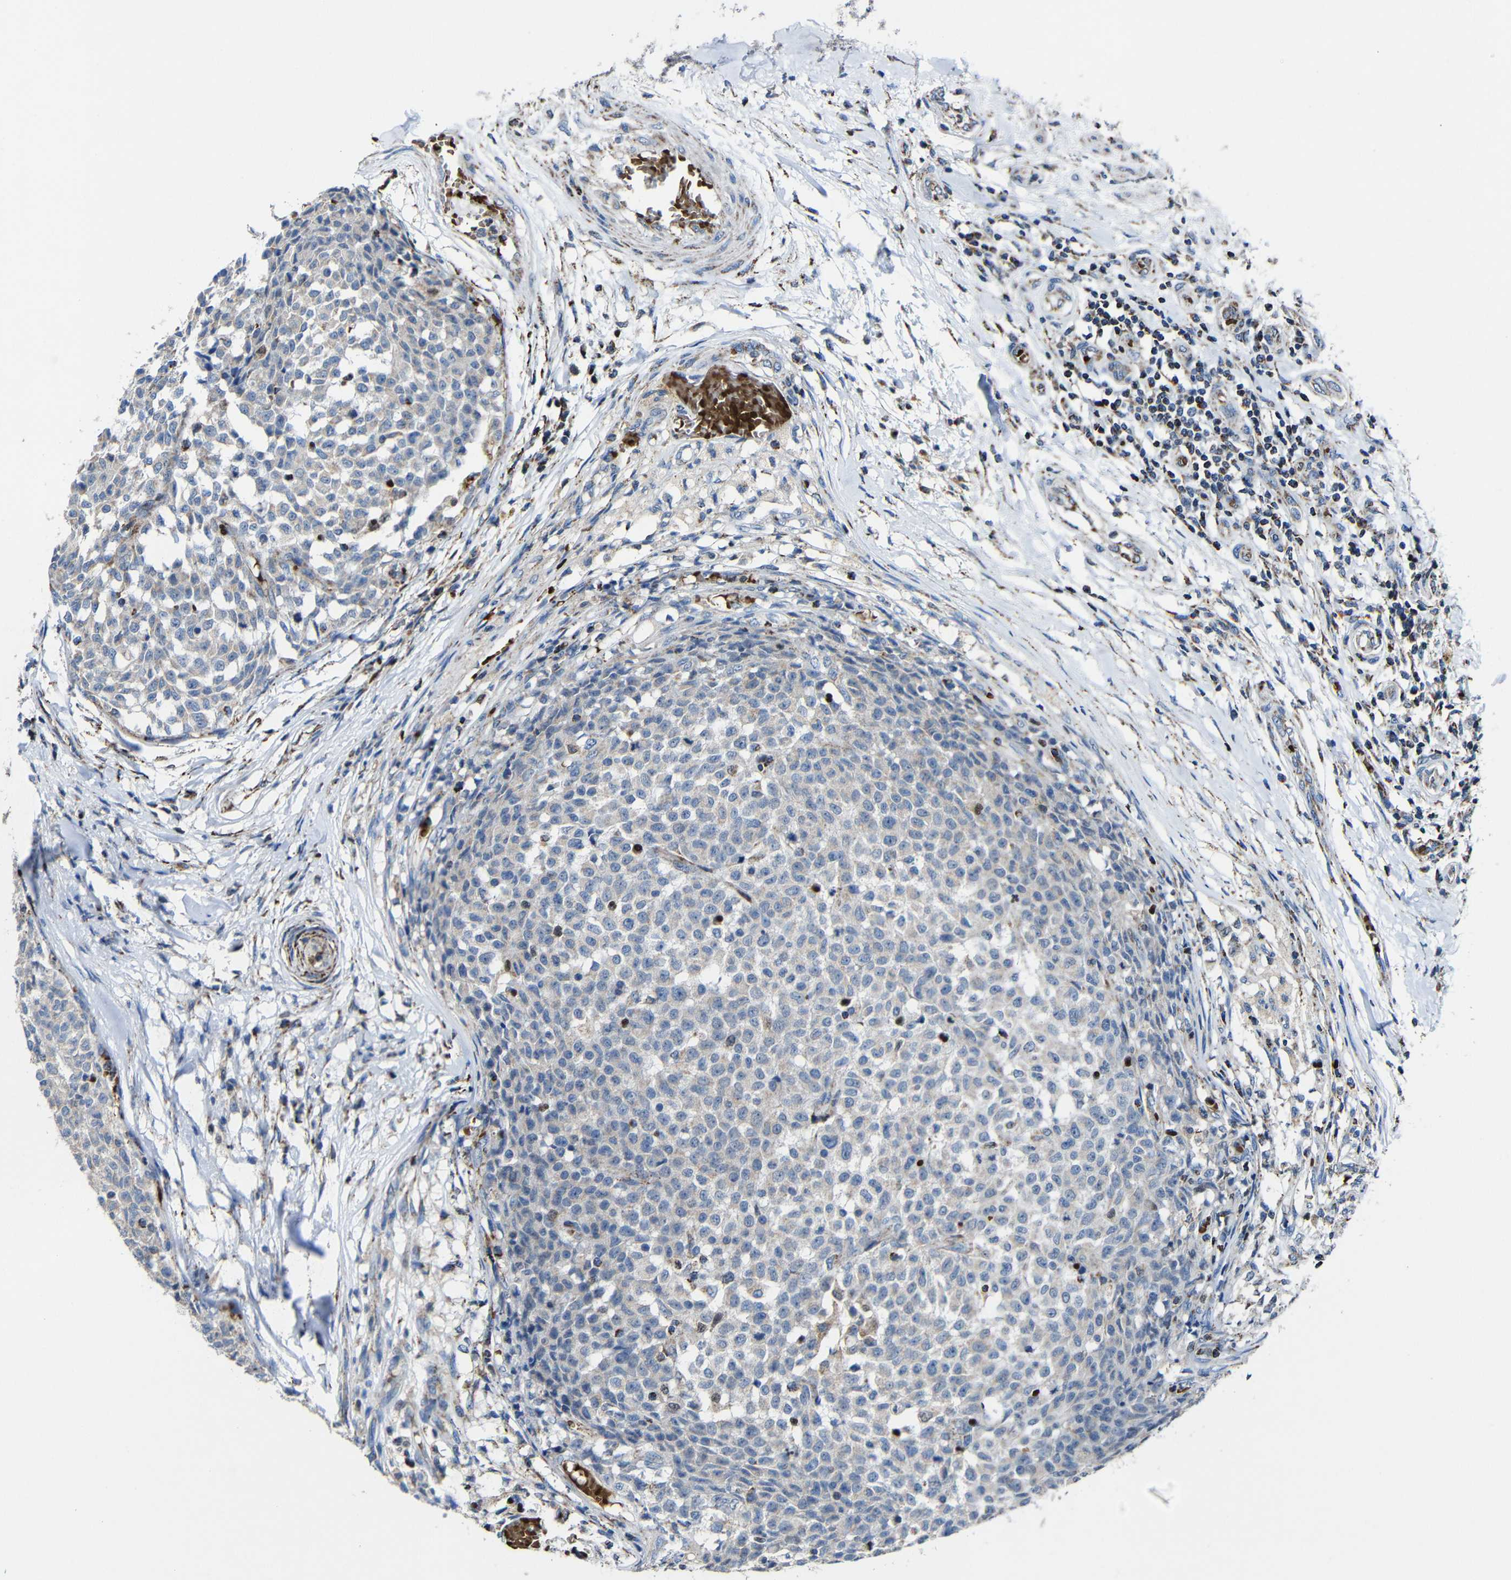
{"staining": {"intensity": "negative", "quantity": "none", "location": "none"}, "tissue": "testis cancer", "cell_type": "Tumor cells", "image_type": "cancer", "snomed": [{"axis": "morphology", "description": "Seminoma, NOS"}, {"axis": "topography", "description": "Testis"}], "caption": "This image is of testis cancer stained with immunohistochemistry to label a protein in brown with the nuclei are counter-stained blue. There is no expression in tumor cells.", "gene": "CA5B", "patient": {"sex": "male", "age": 59}}